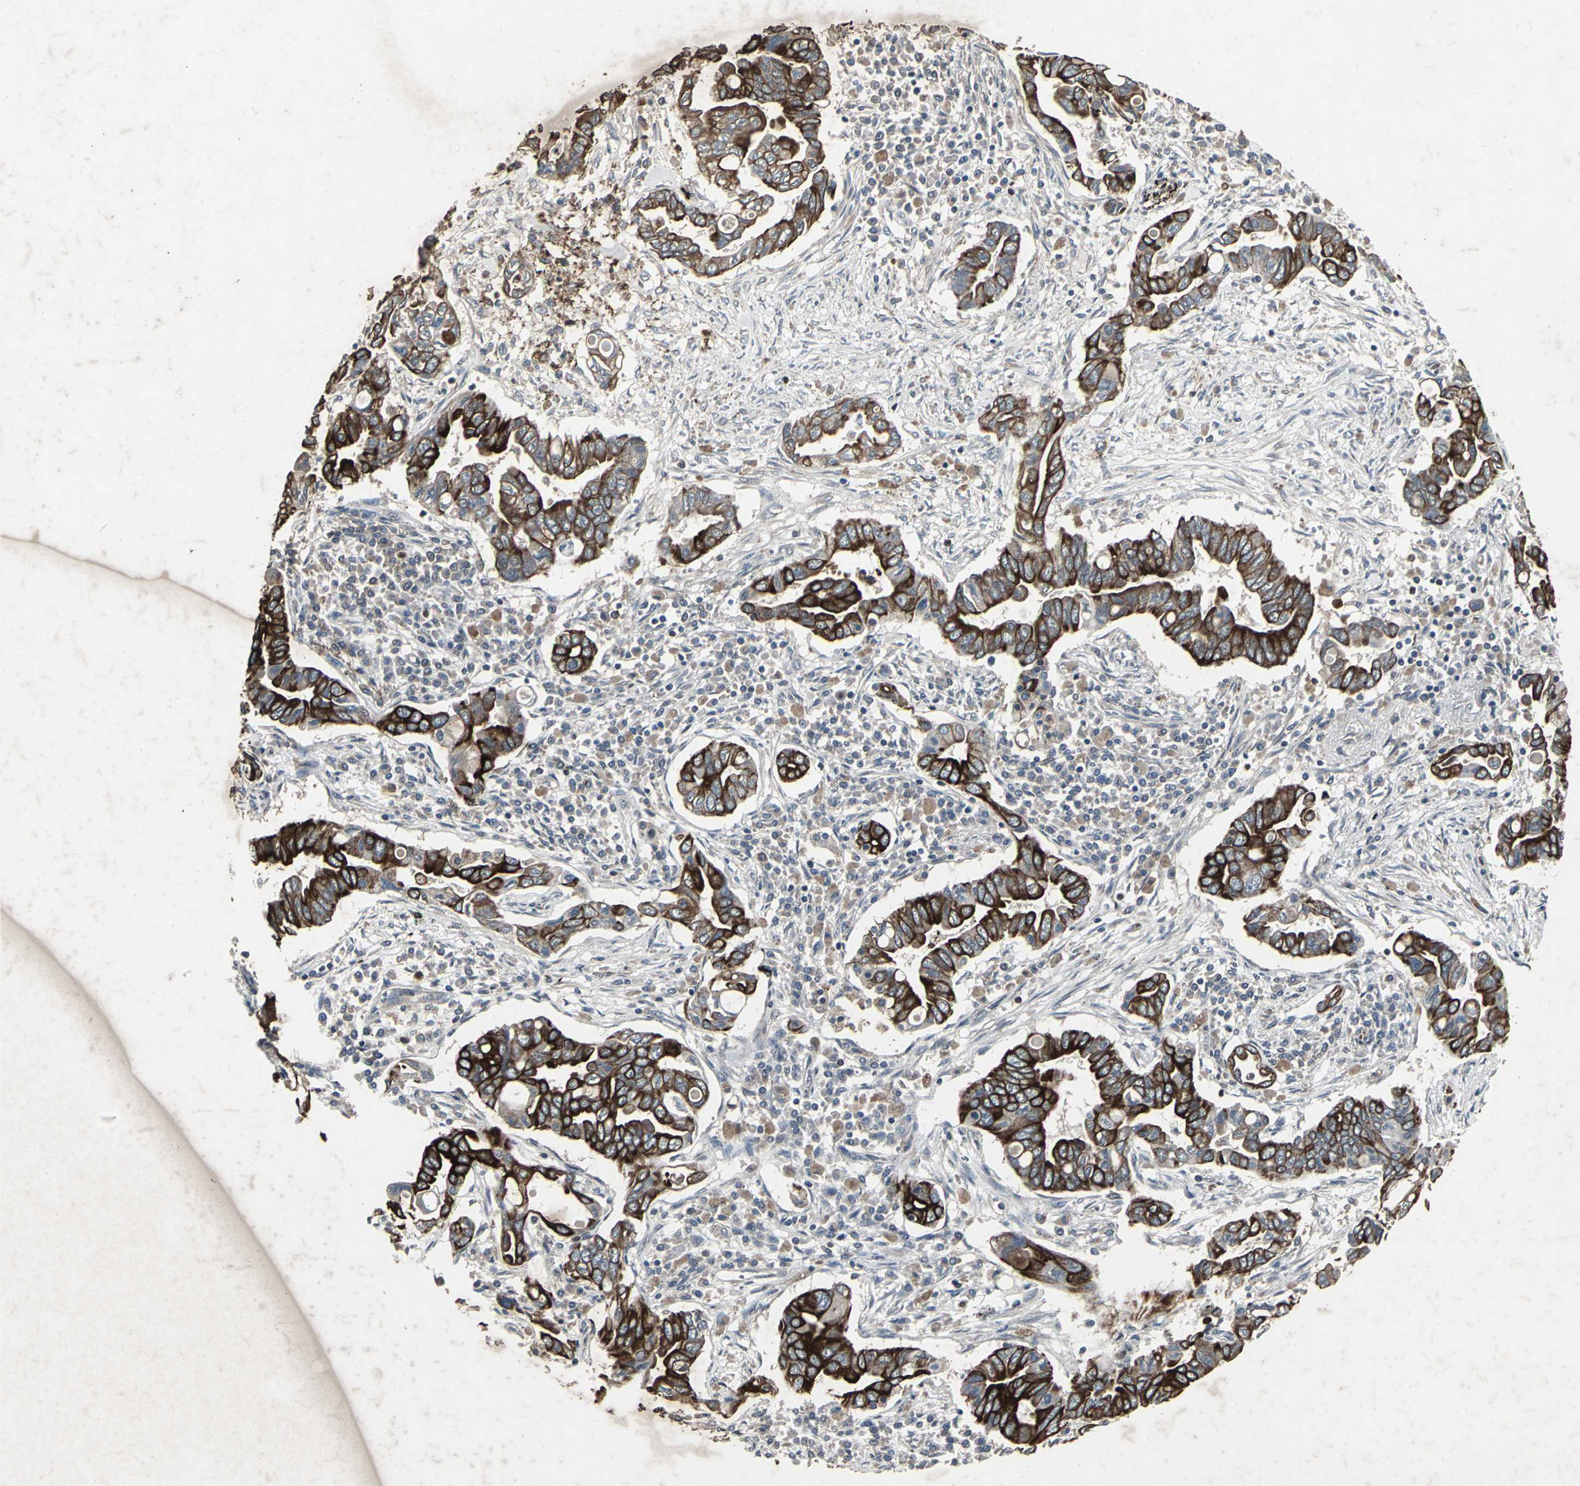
{"staining": {"intensity": "strong", "quantity": ">75%", "location": "cytoplasmic/membranous"}, "tissue": "pancreatic cancer", "cell_type": "Tumor cells", "image_type": "cancer", "snomed": [{"axis": "morphology", "description": "Adenocarcinoma, NOS"}, {"axis": "topography", "description": "Pancreas"}], "caption": "The micrograph reveals staining of pancreatic adenocarcinoma, revealing strong cytoplasmic/membranous protein expression (brown color) within tumor cells.", "gene": "CCR9", "patient": {"sex": "female", "age": 57}}